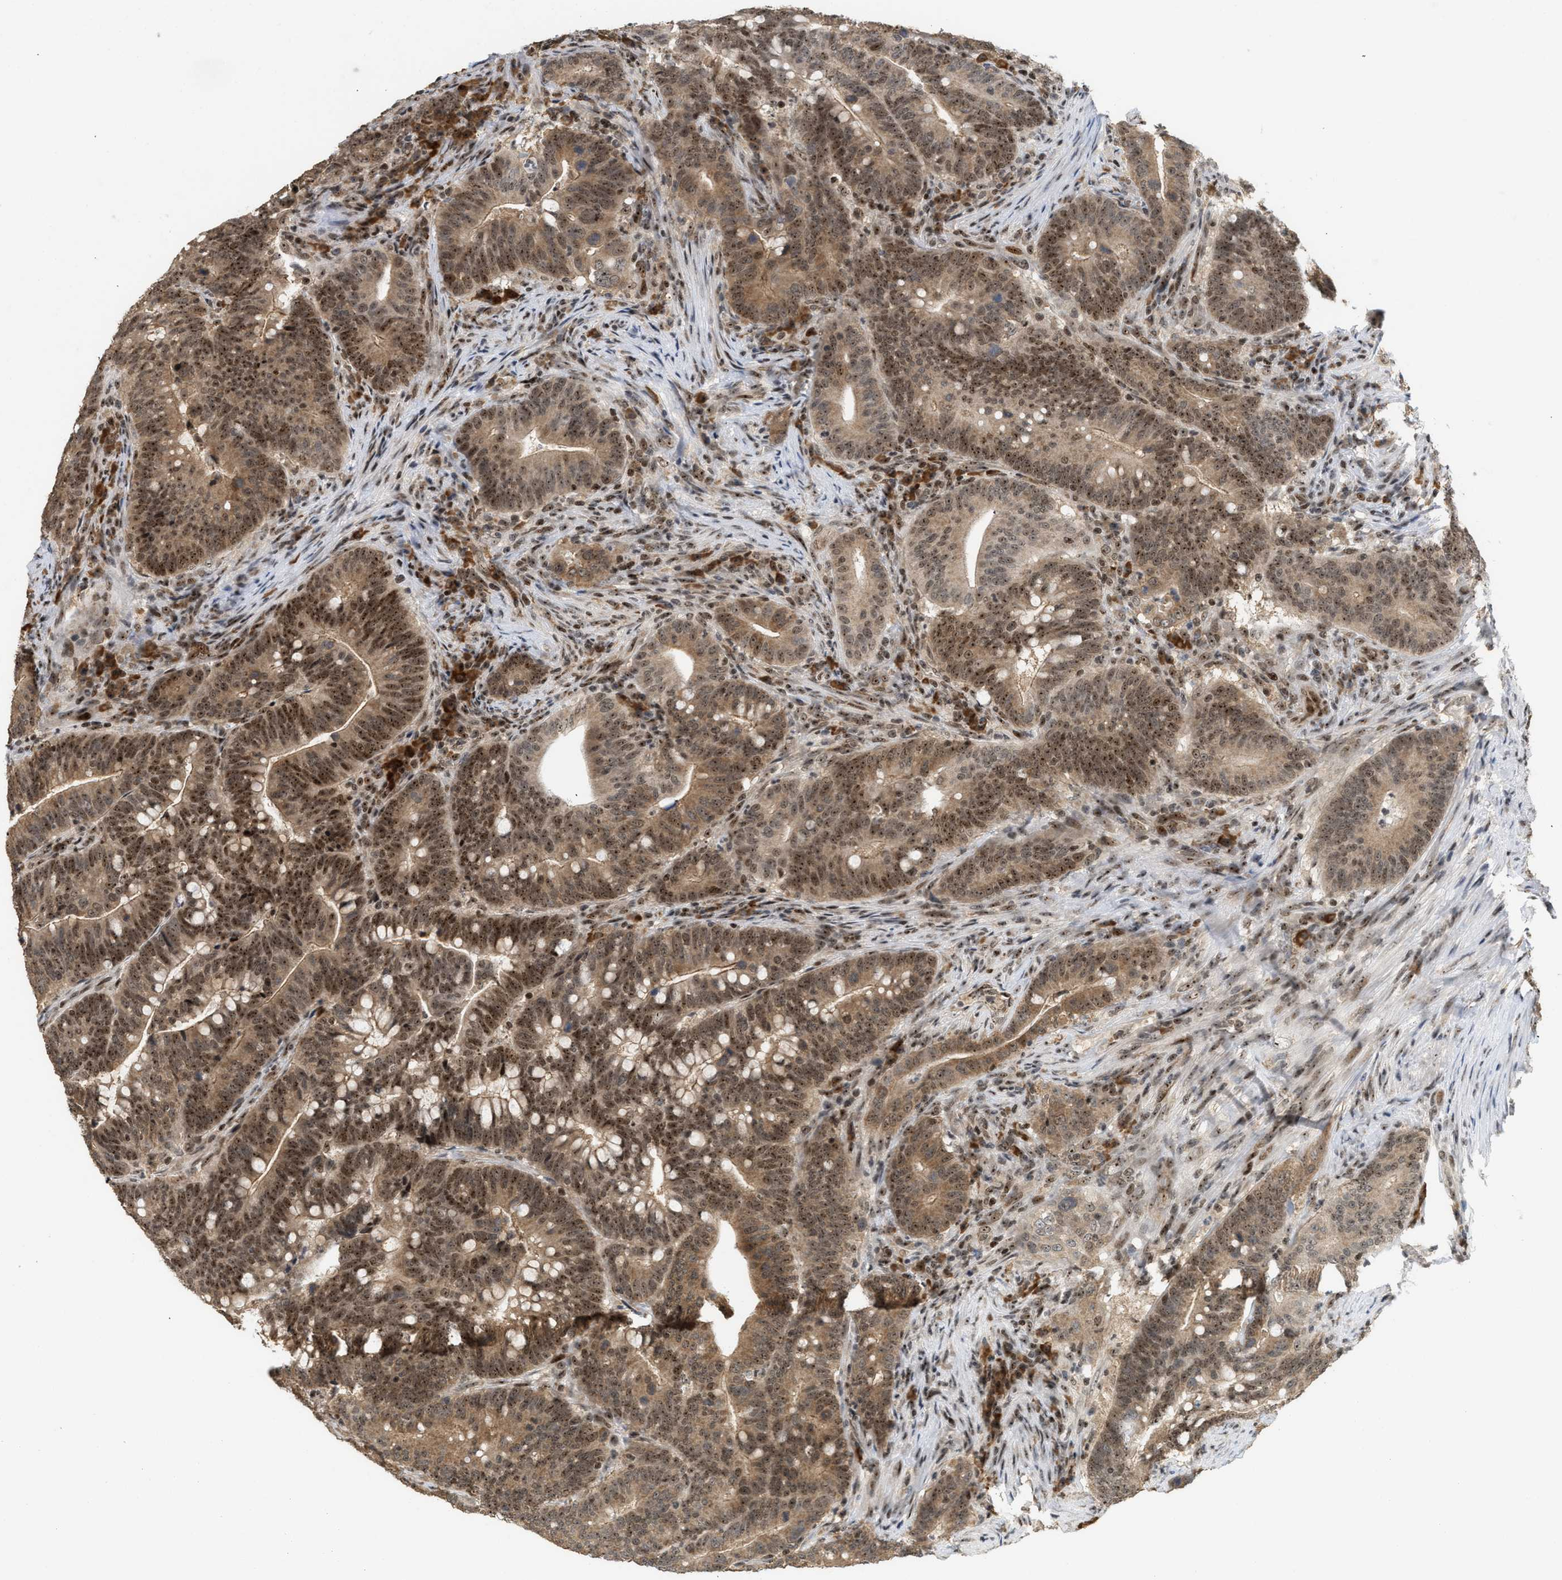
{"staining": {"intensity": "moderate", "quantity": ">75%", "location": "cytoplasmic/membranous,nuclear"}, "tissue": "colorectal cancer", "cell_type": "Tumor cells", "image_type": "cancer", "snomed": [{"axis": "morphology", "description": "Normal tissue, NOS"}, {"axis": "morphology", "description": "Adenocarcinoma, NOS"}, {"axis": "topography", "description": "Colon"}], "caption": "The immunohistochemical stain highlights moderate cytoplasmic/membranous and nuclear expression in tumor cells of colorectal cancer tissue.", "gene": "ZNF22", "patient": {"sex": "female", "age": 66}}